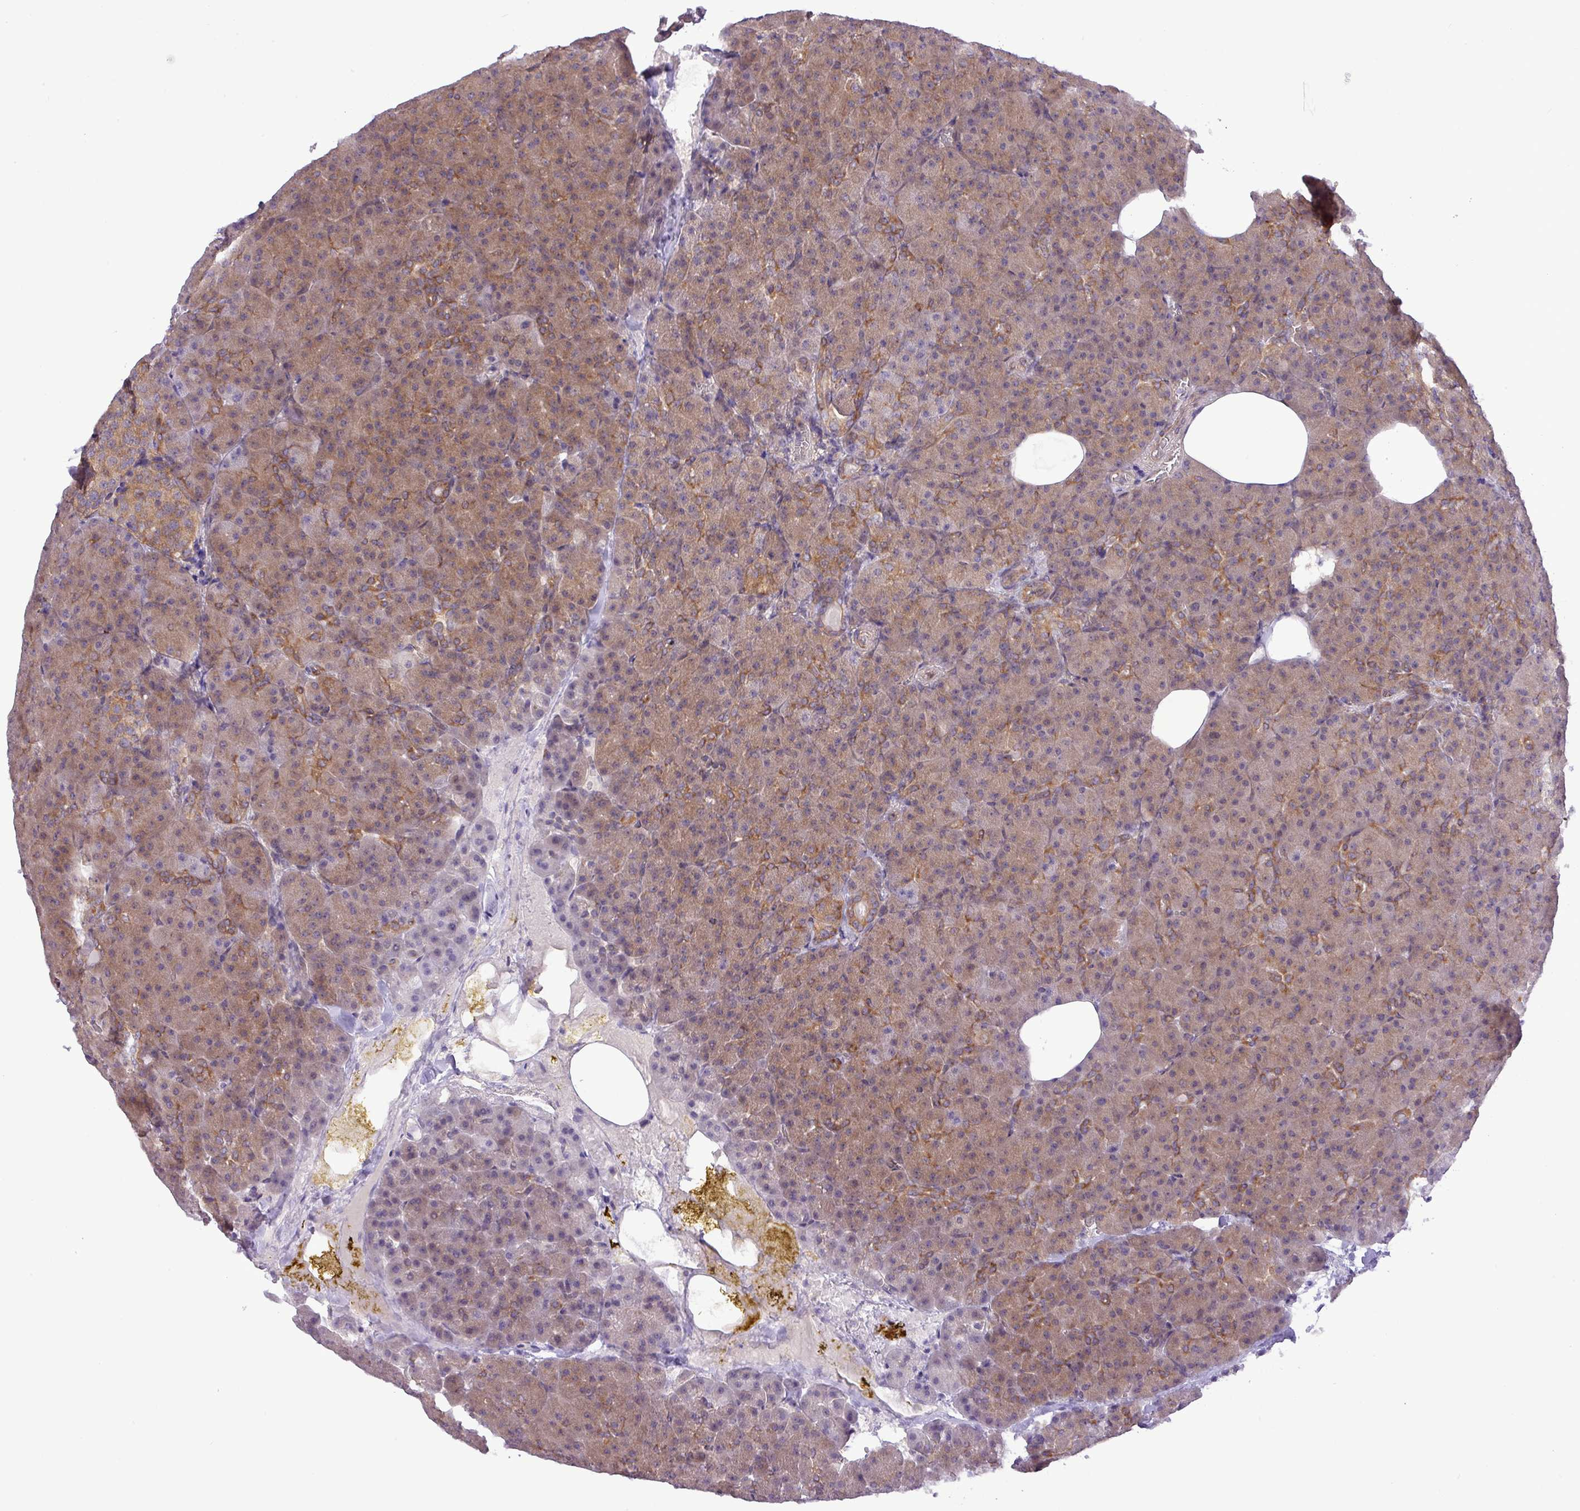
{"staining": {"intensity": "moderate", "quantity": "25%-75%", "location": "cytoplasmic/membranous"}, "tissue": "pancreas", "cell_type": "Exocrine glandular cells", "image_type": "normal", "snomed": [{"axis": "morphology", "description": "Normal tissue, NOS"}, {"axis": "topography", "description": "Pancreas"}], "caption": "A photomicrograph of human pancreas stained for a protein displays moderate cytoplasmic/membranous brown staining in exocrine glandular cells. The staining is performed using DAB (3,3'-diaminobenzidine) brown chromogen to label protein expression. The nuclei are counter-stained blue using hematoxylin.", "gene": "FAM222B", "patient": {"sex": "female", "age": 74}}